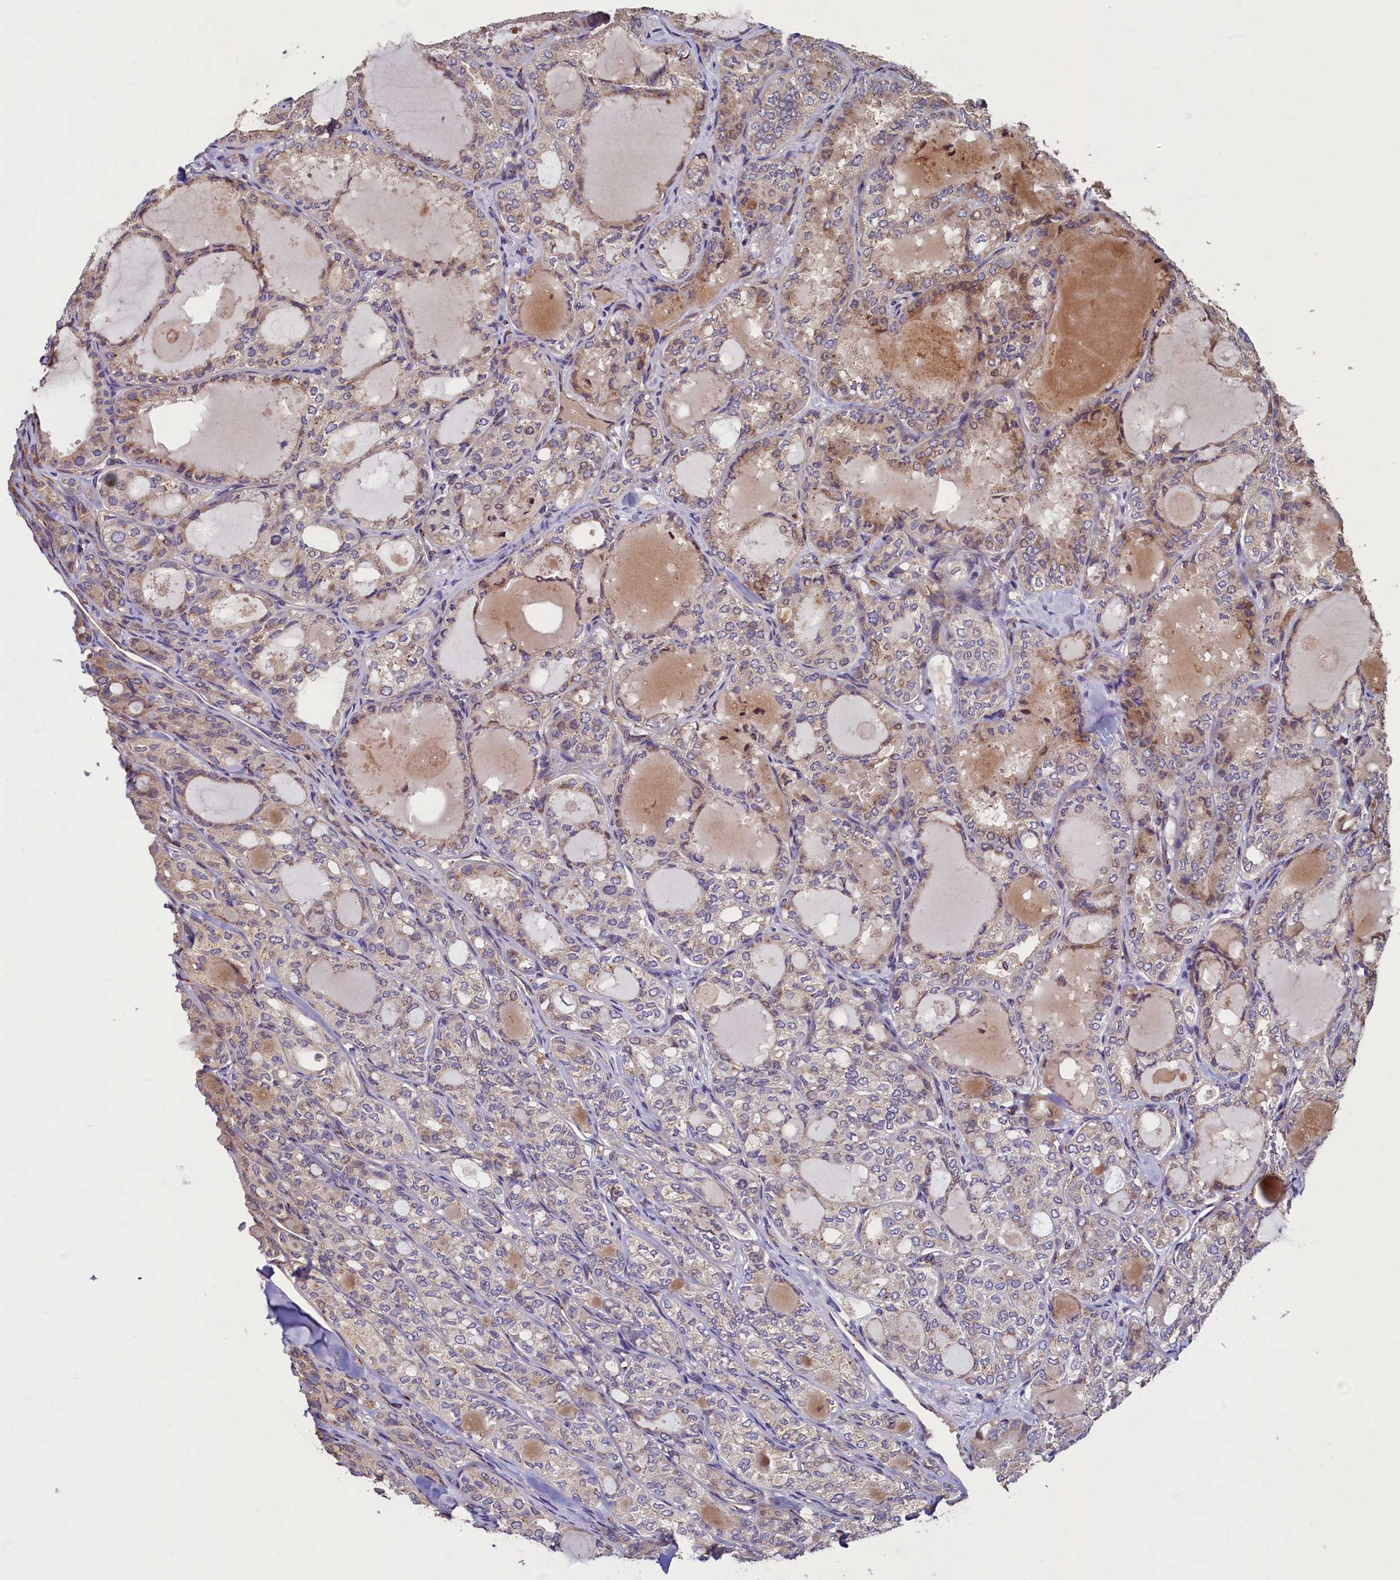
{"staining": {"intensity": "weak", "quantity": "<25%", "location": "cytoplasmic/membranous"}, "tissue": "thyroid cancer", "cell_type": "Tumor cells", "image_type": "cancer", "snomed": [{"axis": "morphology", "description": "Follicular adenoma carcinoma, NOS"}, {"axis": "topography", "description": "Thyroid gland"}], "caption": "The immunohistochemistry (IHC) histopathology image has no significant expression in tumor cells of thyroid cancer (follicular adenoma carcinoma) tissue.", "gene": "TMEM181", "patient": {"sex": "male", "age": 75}}